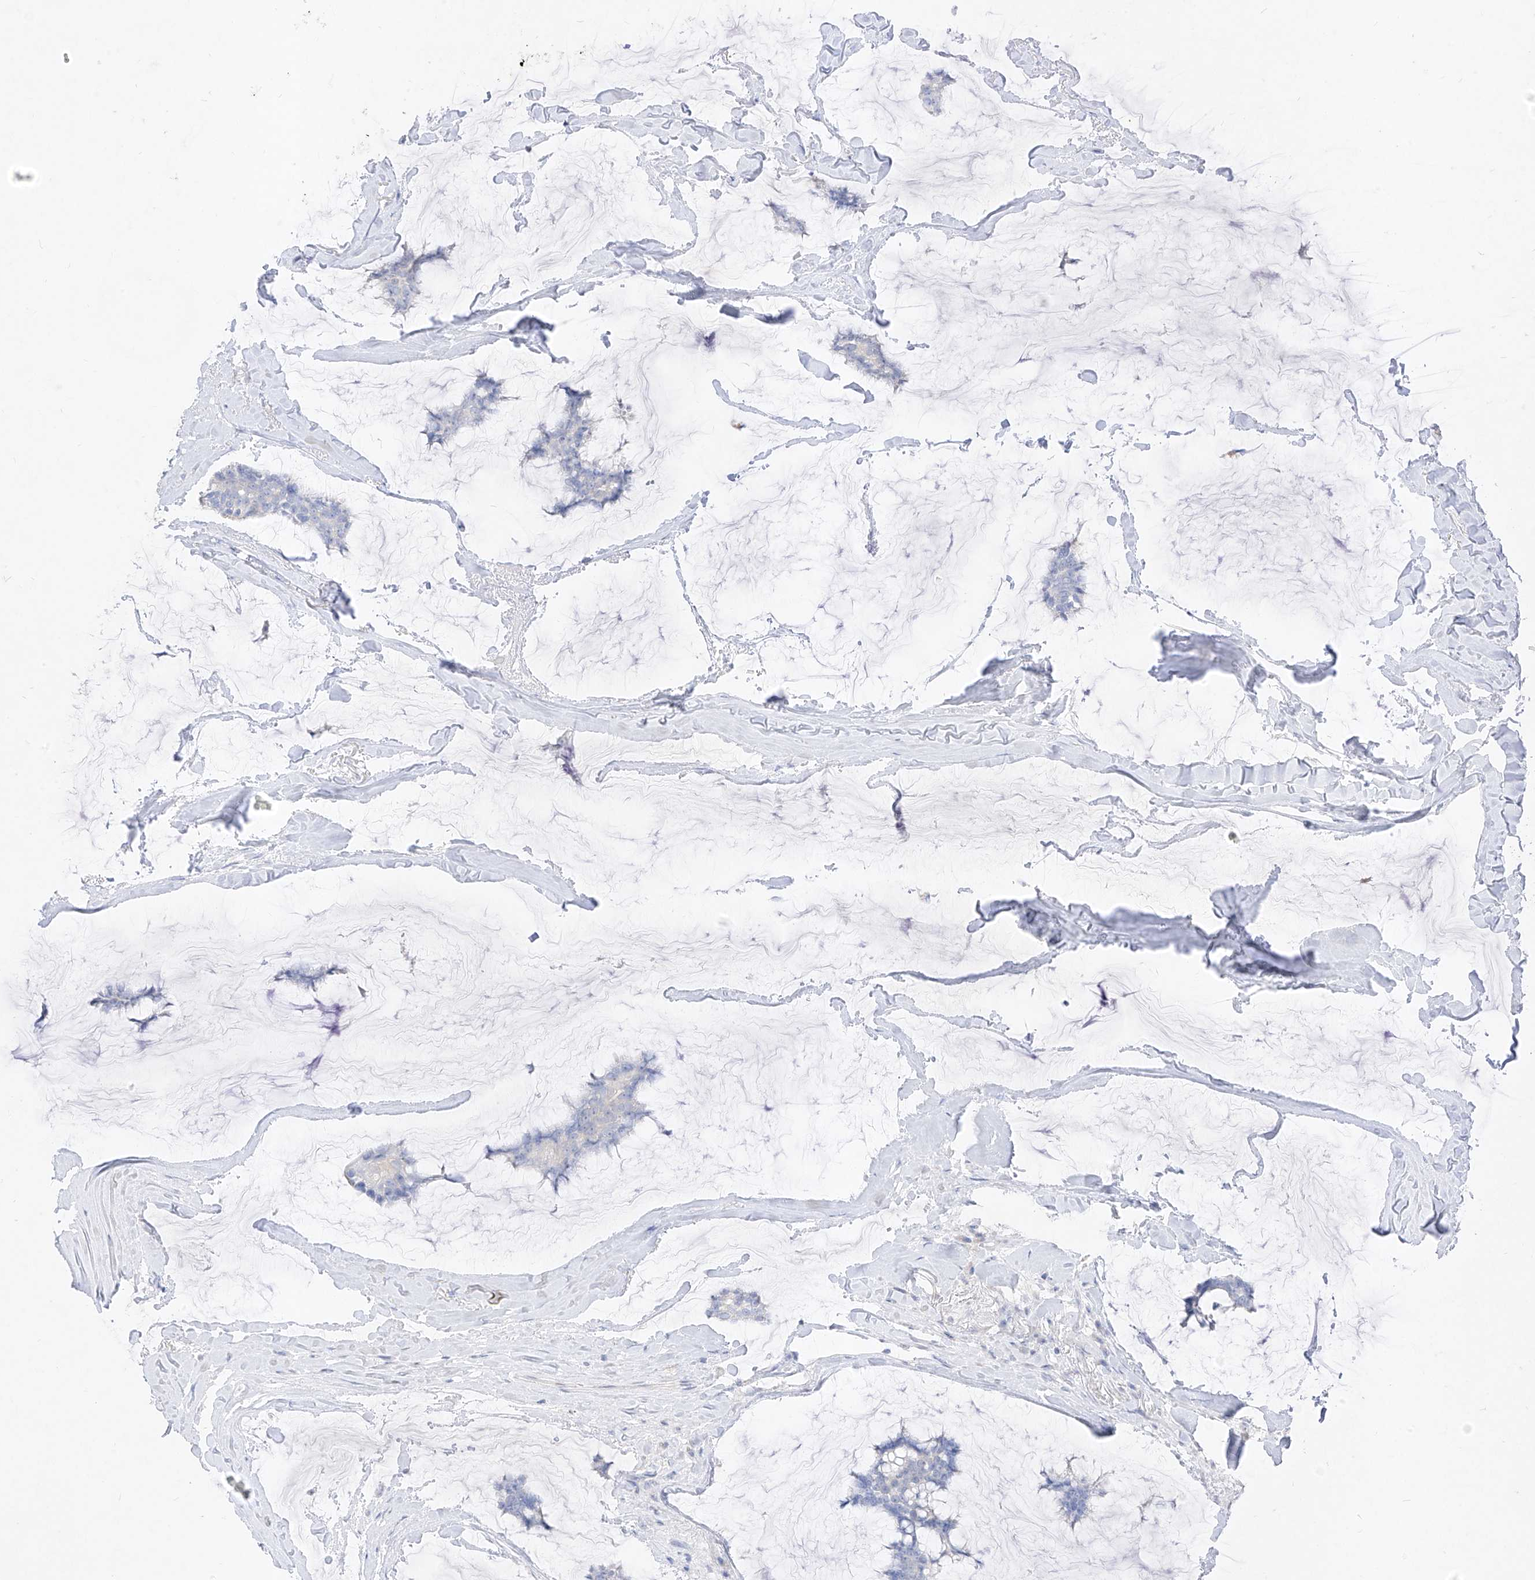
{"staining": {"intensity": "negative", "quantity": "none", "location": "none"}, "tissue": "breast cancer", "cell_type": "Tumor cells", "image_type": "cancer", "snomed": [{"axis": "morphology", "description": "Duct carcinoma"}, {"axis": "topography", "description": "Breast"}], "caption": "Immunohistochemistry (IHC) image of human breast infiltrating ductal carcinoma stained for a protein (brown), which displays no expression in tumor cells.", "gene": "ZZEF1", "patient": {"sex": "female", "age": 93}}